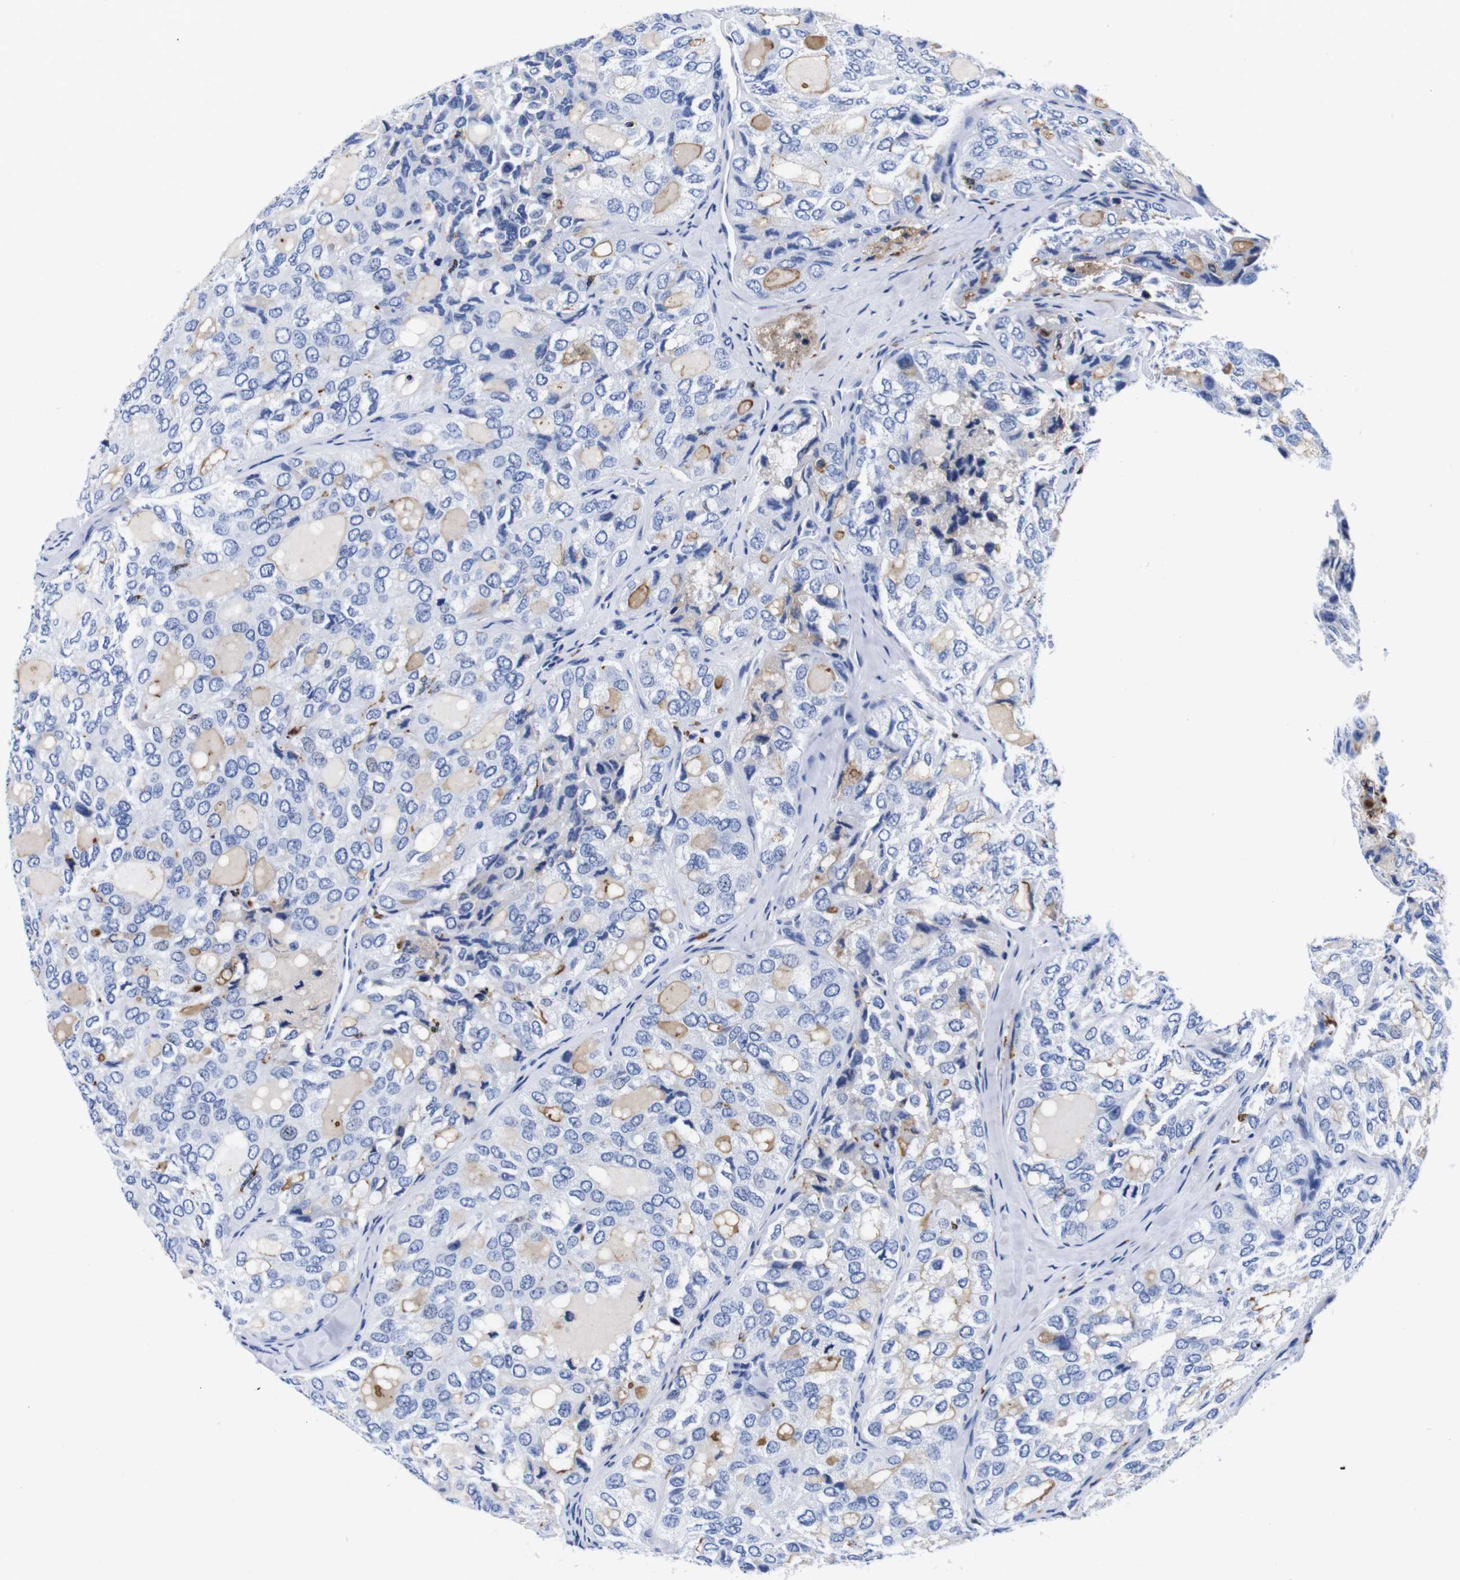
{"staining": {"intensity": "negative", "quantity": "none", "location": "none"}, "tissue": "thyroid cancer", "cell_type": "Tumor cells", "image_type": "cancer", "snomed": [{"axis": "morphology", "description": "Follicular adenoma carcinoma, NOS"}, {"axis": "topography", "description": "Thyroid gland"}], "caption": "Tumor cells are negative for protein expression in human thyroid cancer.", "gene": "HLA-DMB", "patient": {"sex": "male", "age": 75}}